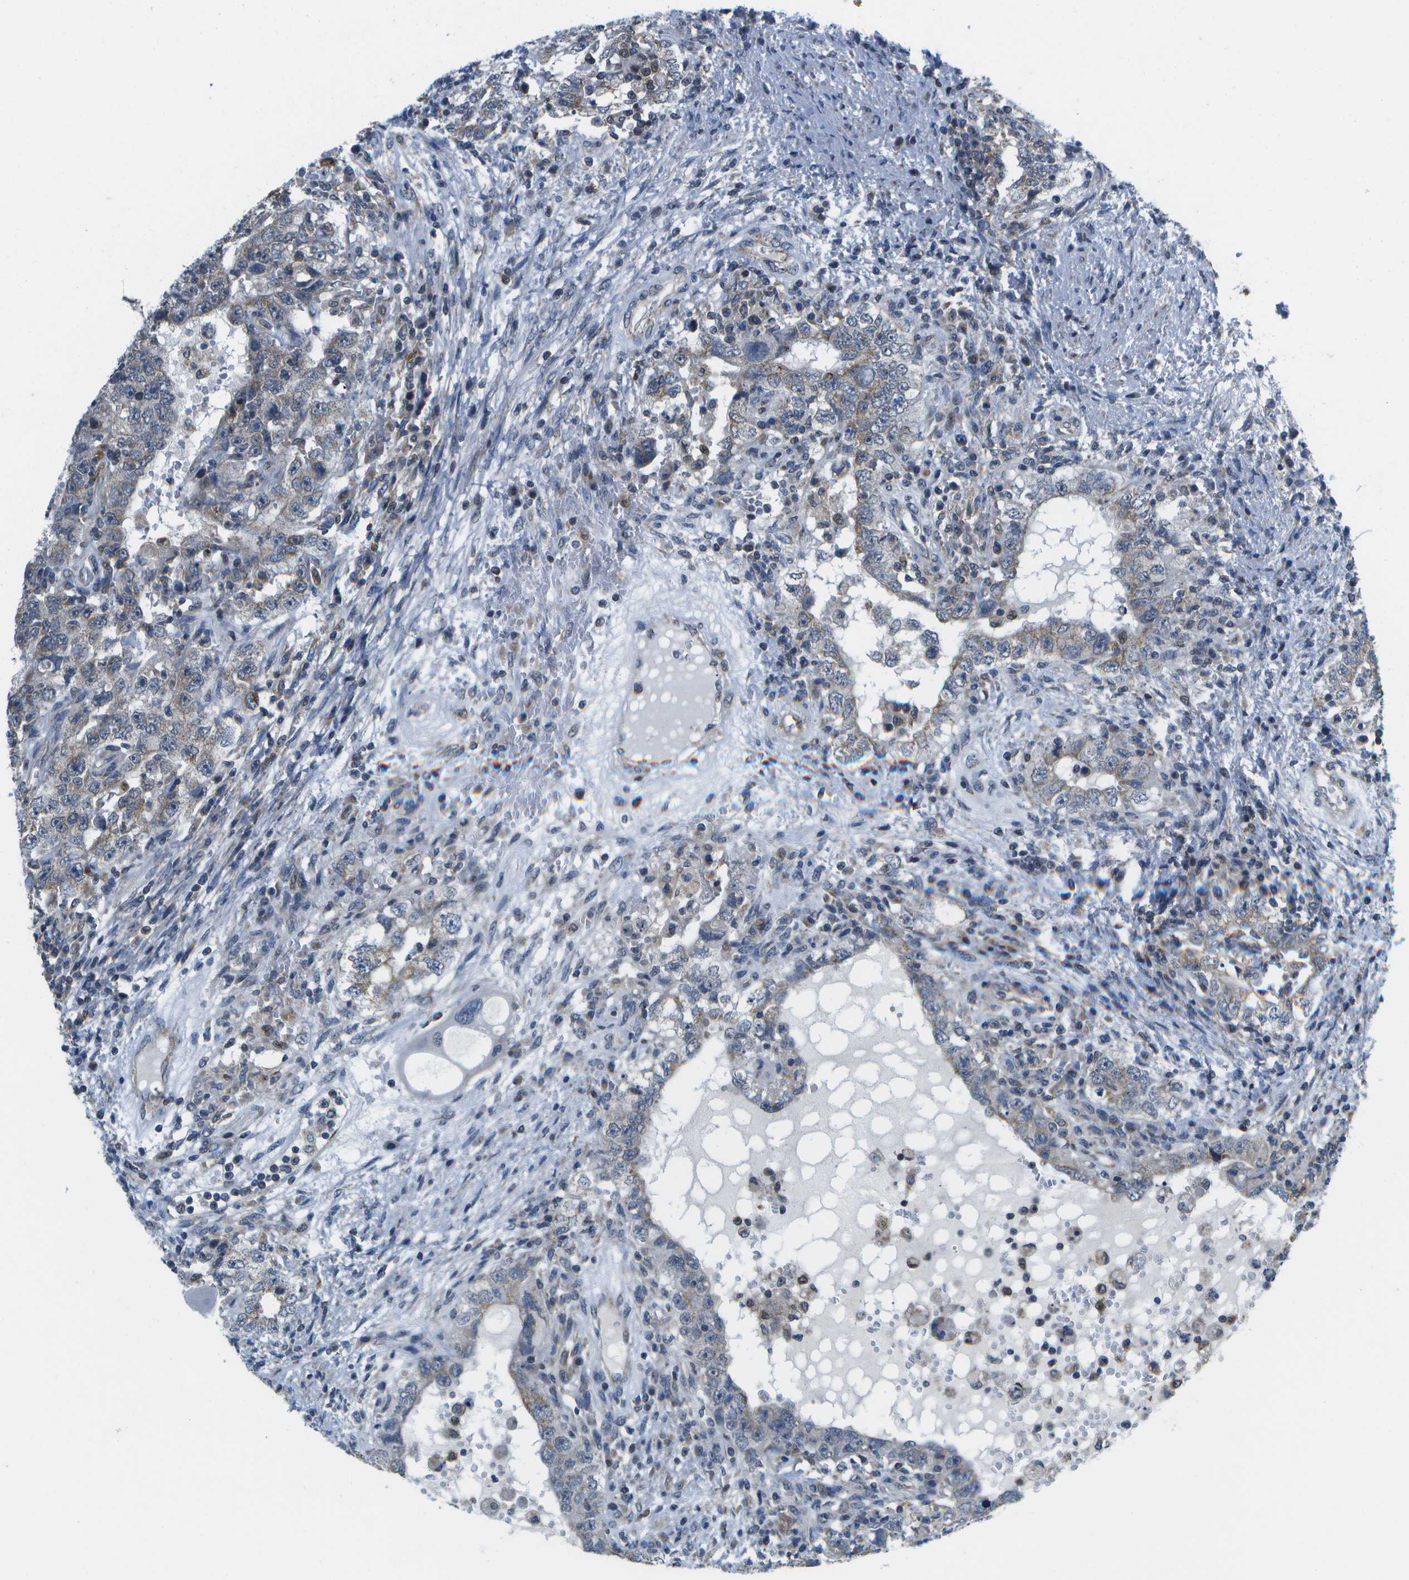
{"staining": {"intensity": "weak", "quantity": "25%-75%", "location": "cytoplasmic/membranous"}, "tissue": "testis cancer", "cell_type": "Tumor cells", "image_type": "cancer", "snomed": [{"axis": "morphology", "description": "Carcinoma, Embryonal, NOS"}, {"axis": "topography", "description": "Testis"}], "caption": "Tumor cells display low levels of weak cytoplasmic/membranous positivity in approximately 25%-75% of cells in human embryonal carcinoma (testis).", "gene": "GALNT15", "patient": {"sex": "male", "age": 26}}